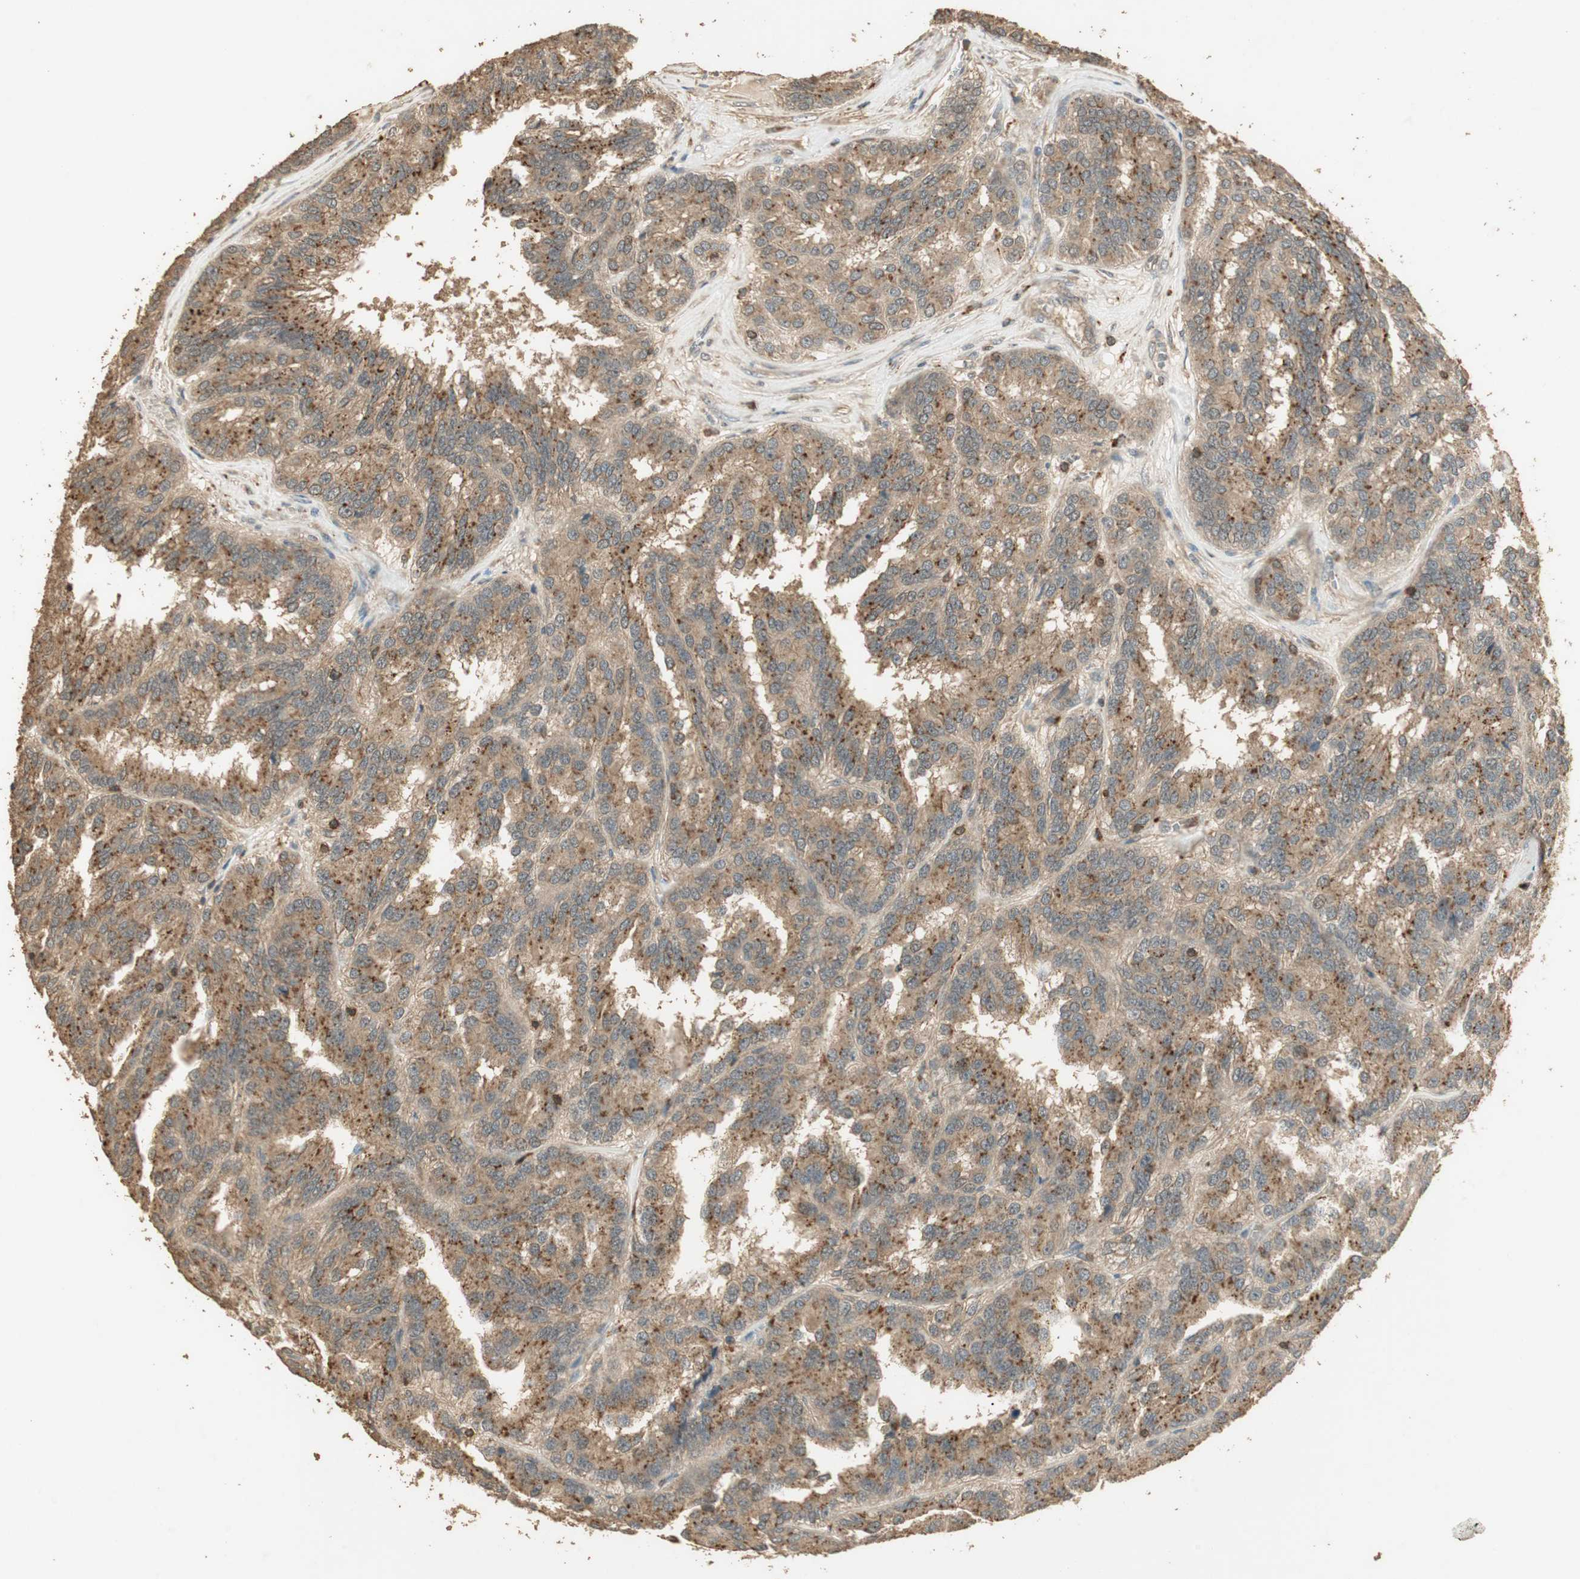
{"staining": {"intensity": "moderate", "quantity": "25%-75%", "location": "cytoplasmic/membranous"}, "tissue": "renal cancer", "cell_type": "Tumor cells", "image_type": "cancer", "snomed": [{"axis": "morphology", "description": "Adenocarcinoma, NOS"}, {"axis": "topography", "description": "Kidney"}], "caption": "IHC micrograph of neoplastic tissue: adenocarcinoma (renal) stained using immunohistochemistry exhibits medium levels of moderate protein expression localized specifically in the cytoplasmic/membranous of tumor cells, appearing as a cytoplasmic/membranous brown color.", "gene": "USP2", "patient": {"sex": "male", "age": 46}}